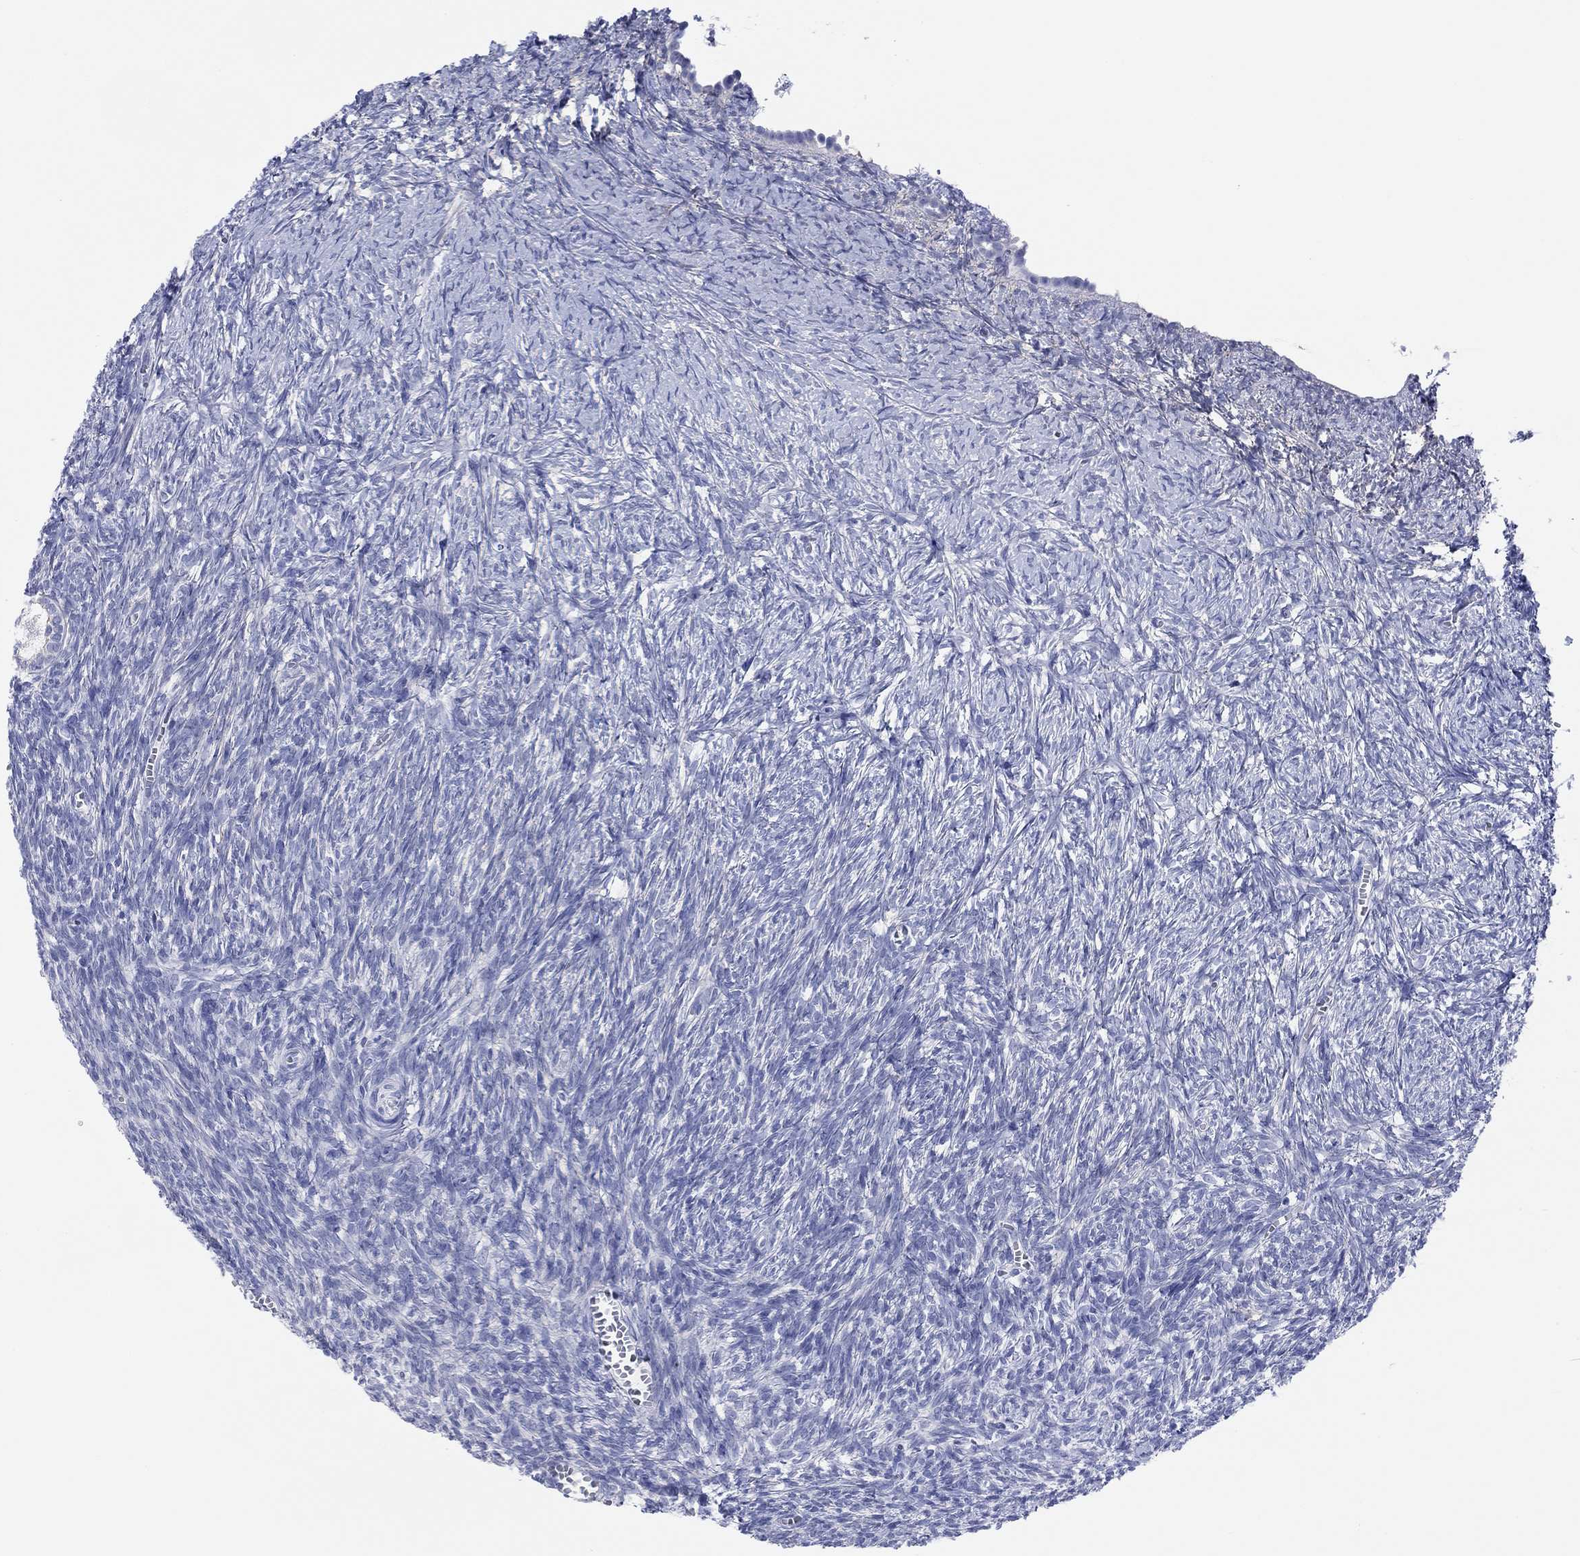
{"staining": {"intensity": "negative", "quantity": "none", "location": "none"}, "tissue": "ovary", "cell_type": "Follicle cells", "image_type": "normal", "snomed": [{"axis": "morphology", "description": "Normal tissue, NOS"}, {"axis": "topography", "description": "Ovary"}], "caption": "Immunohistochemistry micrograph of normal ovary: human ovary stained with DAB (3,3'-diaminobenzidine) displays no significant protein staining in follicle cells. The staining is performed using DAB brown chromogen with nuclei counter-stained in using hematoxylin.", "gene": "ATP1B1", "patient": {"sex": "female", "age": 43}}